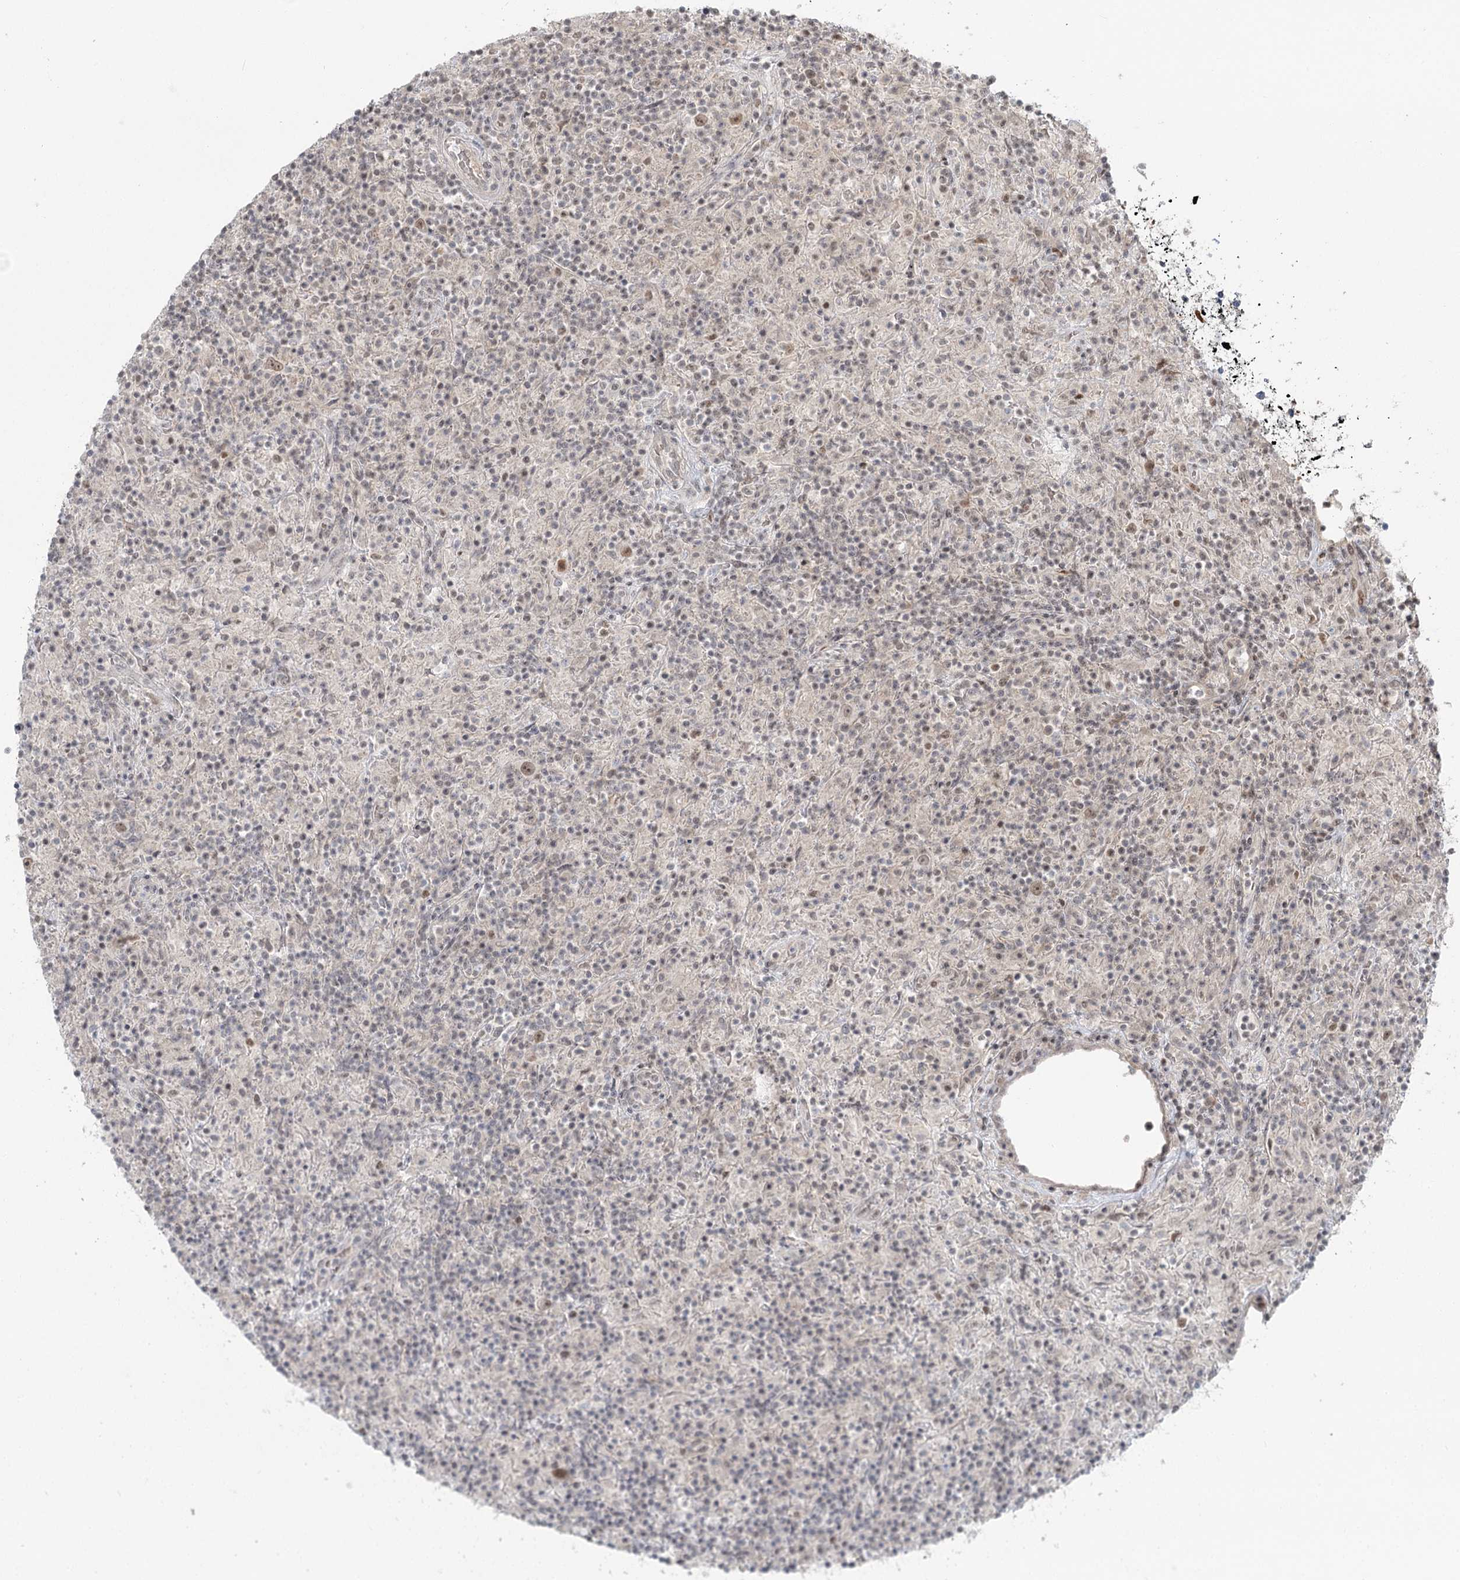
{"staining": {"intensity": "weak", "quantity": ">75%", "location": "cytoplasmic/membranous,nuclear"}, "tissue": "lymphoma", "cell_type": "Tumor cells", "image_type": "cancer", "snomed": [{"axis": "morphology", "description": "Hodgkin's disease, NOS"}, {"axis": "topography", "description": "Lymph node"}], "caption": "Immunohistochemical staining of Hodgkin's disease displays low levels of weak cytoplasmic/membranous and nuclear positivity in about >75% of tumor cells.", "gene": "R3HCC1L", "patient": {"sex": "male", "age": 70}}